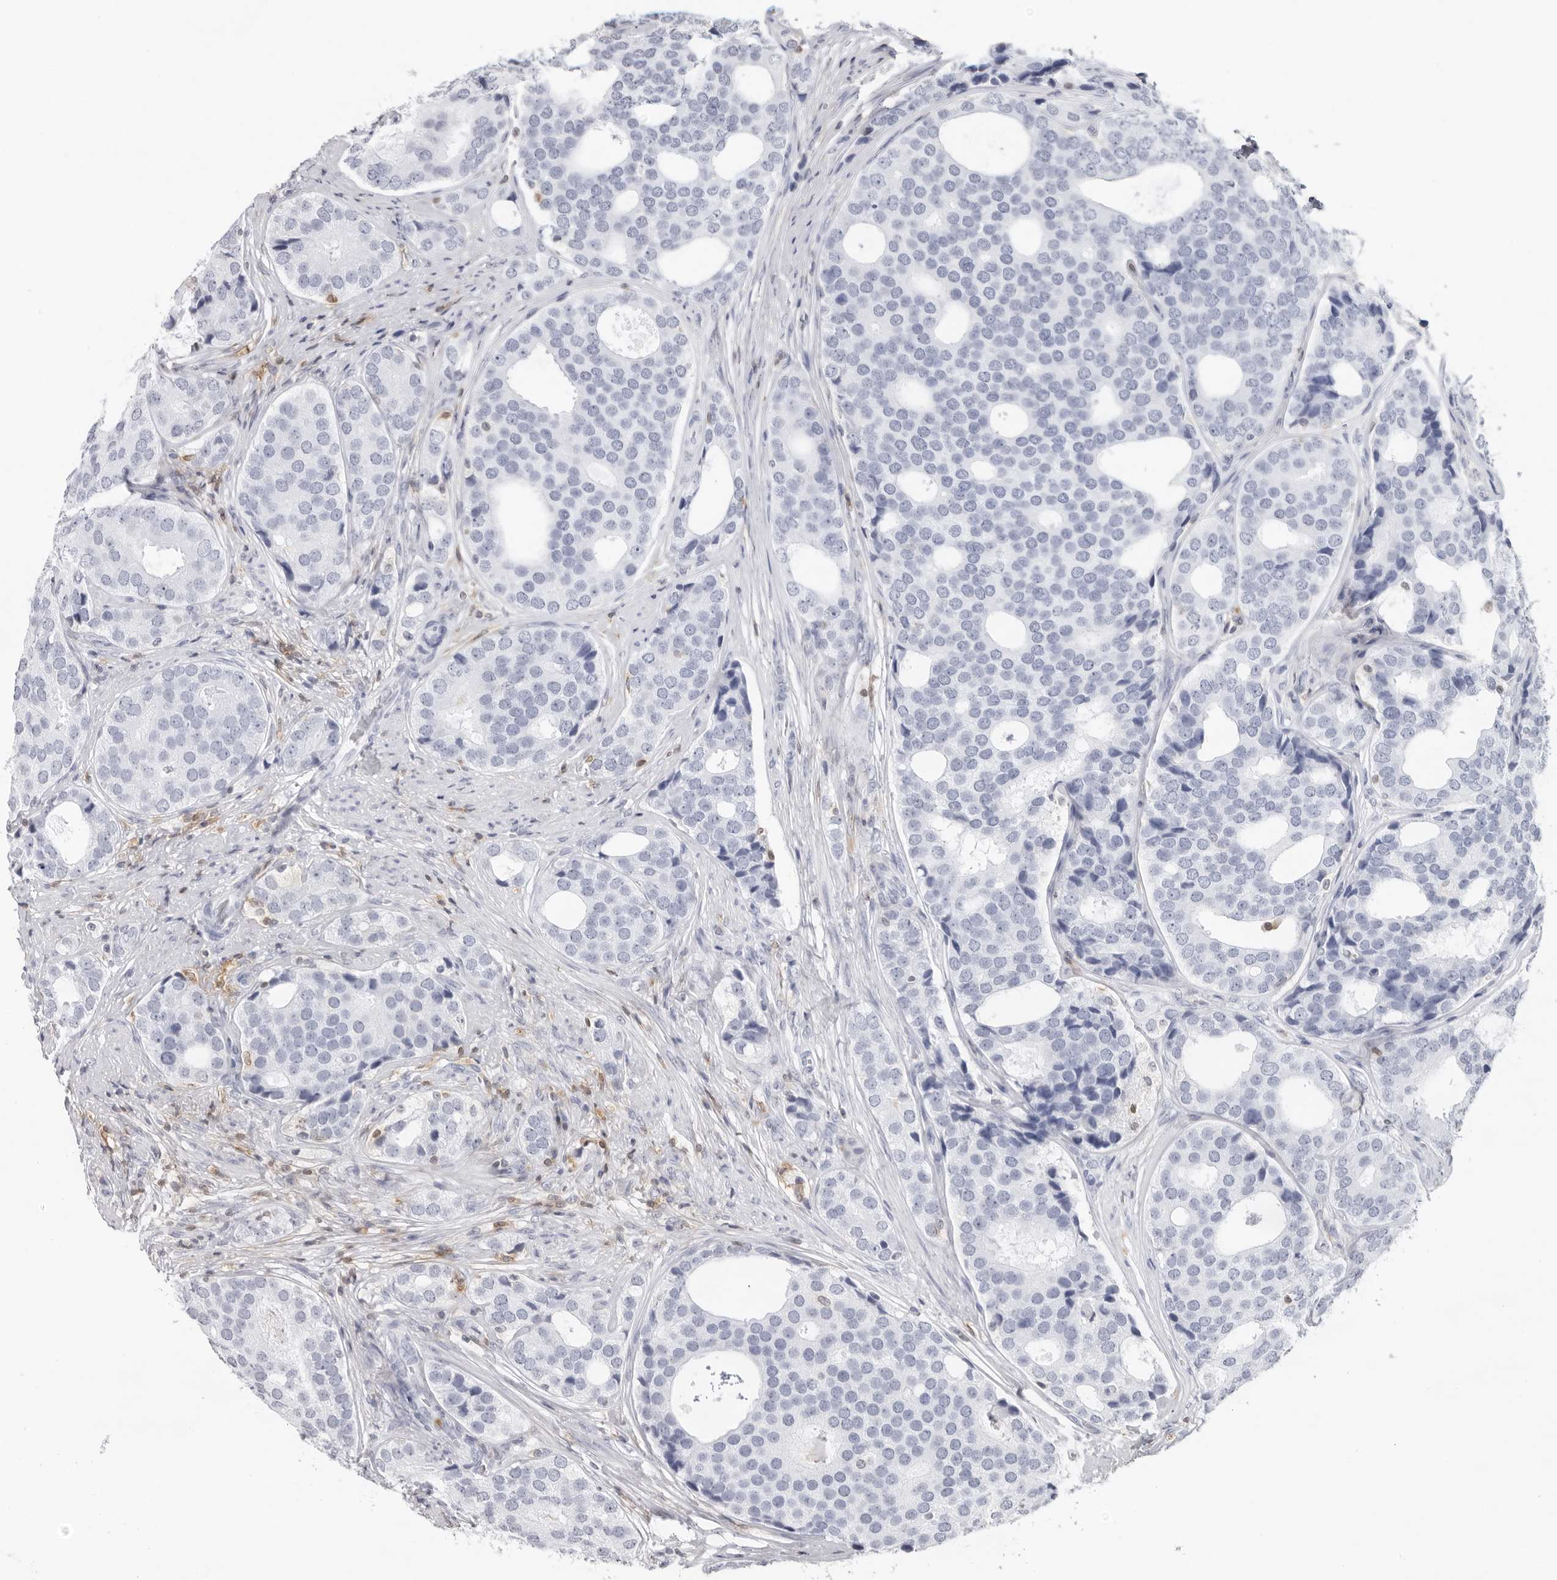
{"staining": {"intensity": "negative", "quantity": "none", "location": "none"}, "tissue": "prostate cancer", "cell_type": "Tumor cells", "image_type": "cancer", "snomed": [{"axis": "morphology", "description": "Adenocarcinoma, High grade"}, {"axis": "topography", "description": "Prostate"}], "caption": "An image of prostate cancer stained for a protein displays no brown staining in tumor cells. (Stains: DAB (3,3'-diaminobenzidine) IHC with hematoxylin counter stain, Microscopy: brightfield microscopy at high magnification).", "gene": "FMNL1", "patient": {"sex": "male", "age": 56}}